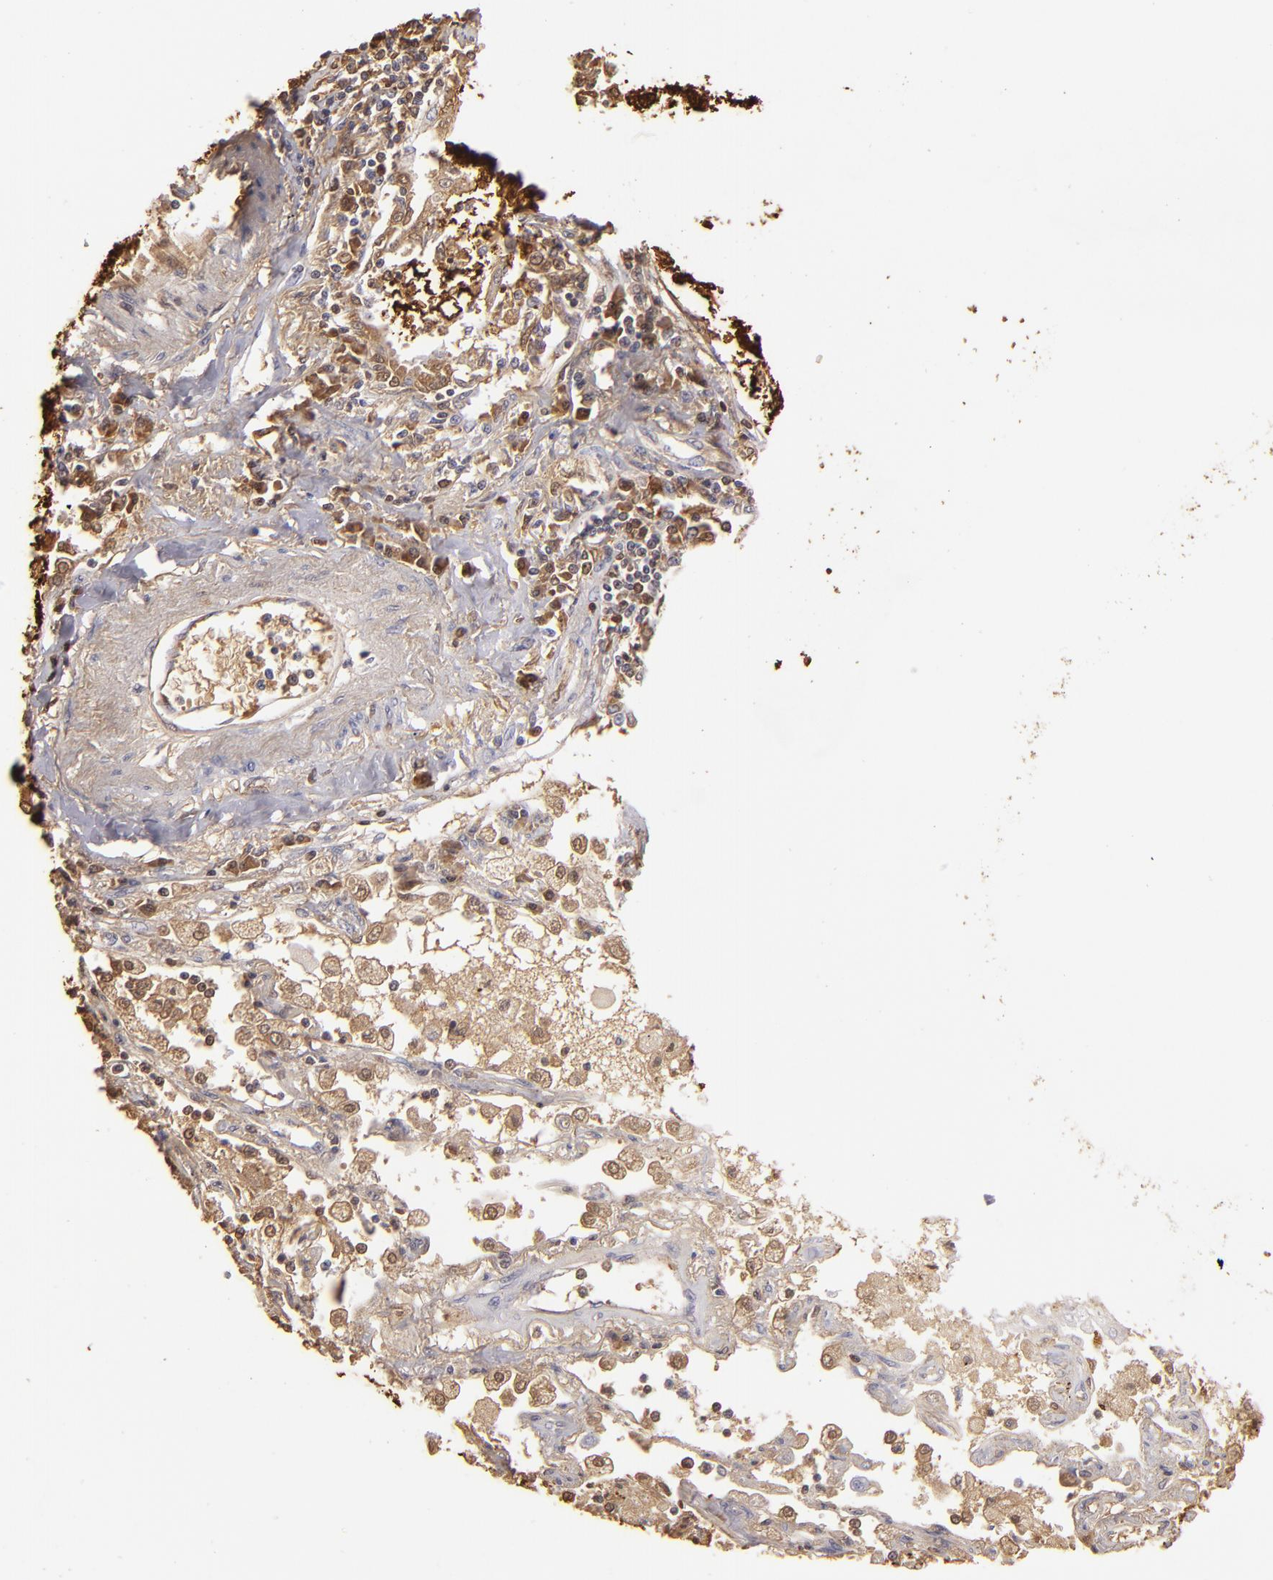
{"staining": {"intensity": "strong", "quantity": ">75%", "location": "cytoplasmic/membranous,nuclear"}, "tissue": "lung cancer", "cell_type": "Tumor cells", "image_type": "cancer", "snomed": [{"axis": "morphology", "description": "Squamous cell carcinoma, NOS"}, {"axis": "topography", "description": "Lung"}], "caption": "Human lung cancer (squamous cell carcinoma) stained with a protein marker shows strong staining in tumor cells.", "gene": "S100A2", "patient": {"sex": "male", "age": 75}}